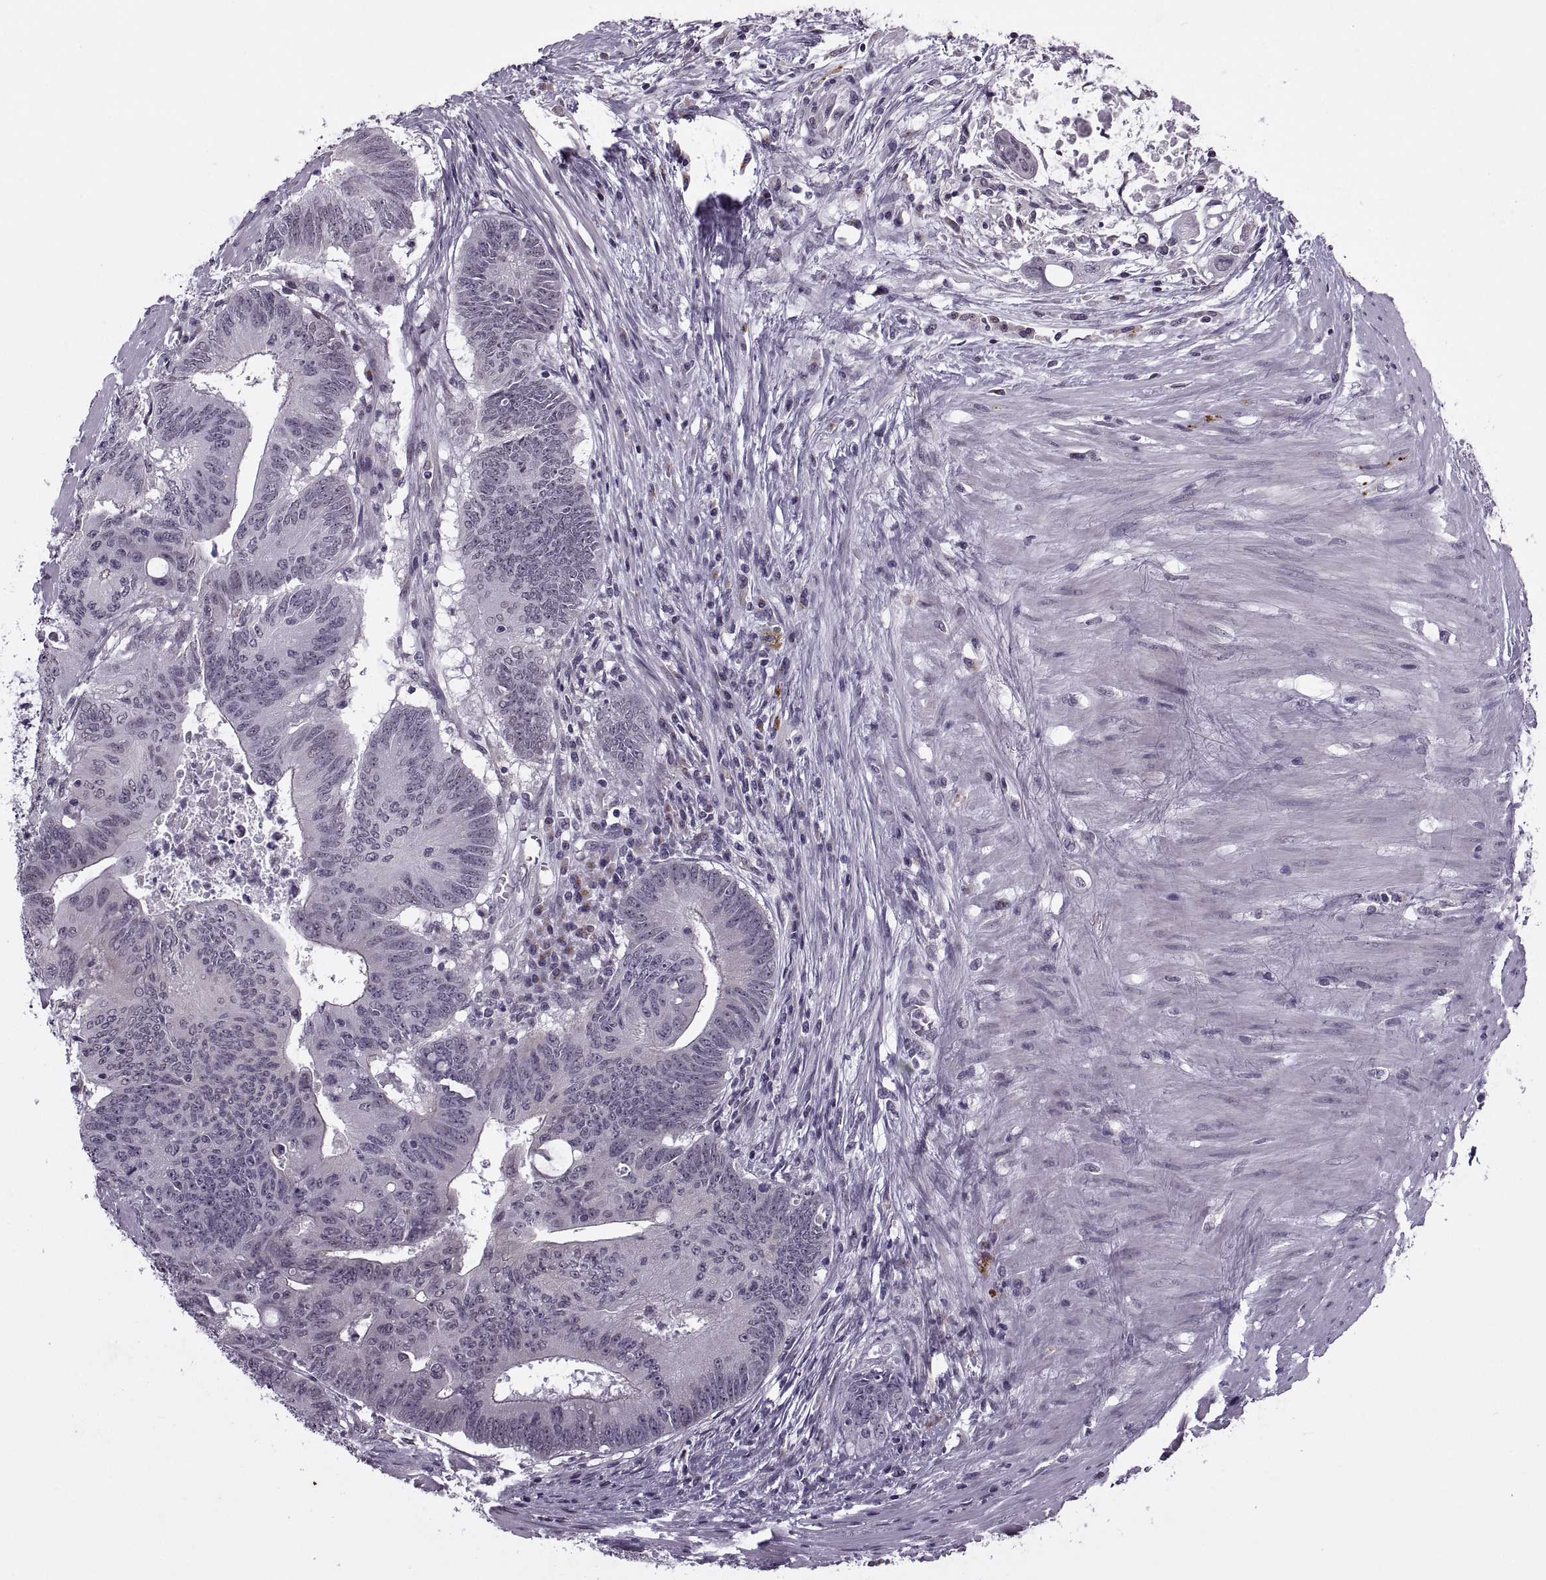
{"staining": {"intensity": "weak", "quantity": "<25%", "location": "cytoplasmic/membranous"}, "tissue": "colorectal cancer", "cell_type": "Tumor cells", "image_type": "cancer", "snomed": [{"axis": "morphology", "description": "Adenocarcinoma, NOS"}, {"axis": "topography", "description": "Rectum"}], "caption": "DAB (3,3'-diaminobenzidine) immunohistochemical staining of human adenocarcinoma (colorectal) reveals no significant positivity in tumor cells.", "gene": "PRSS37", "patient": {"sex": "male", "age": 59}}